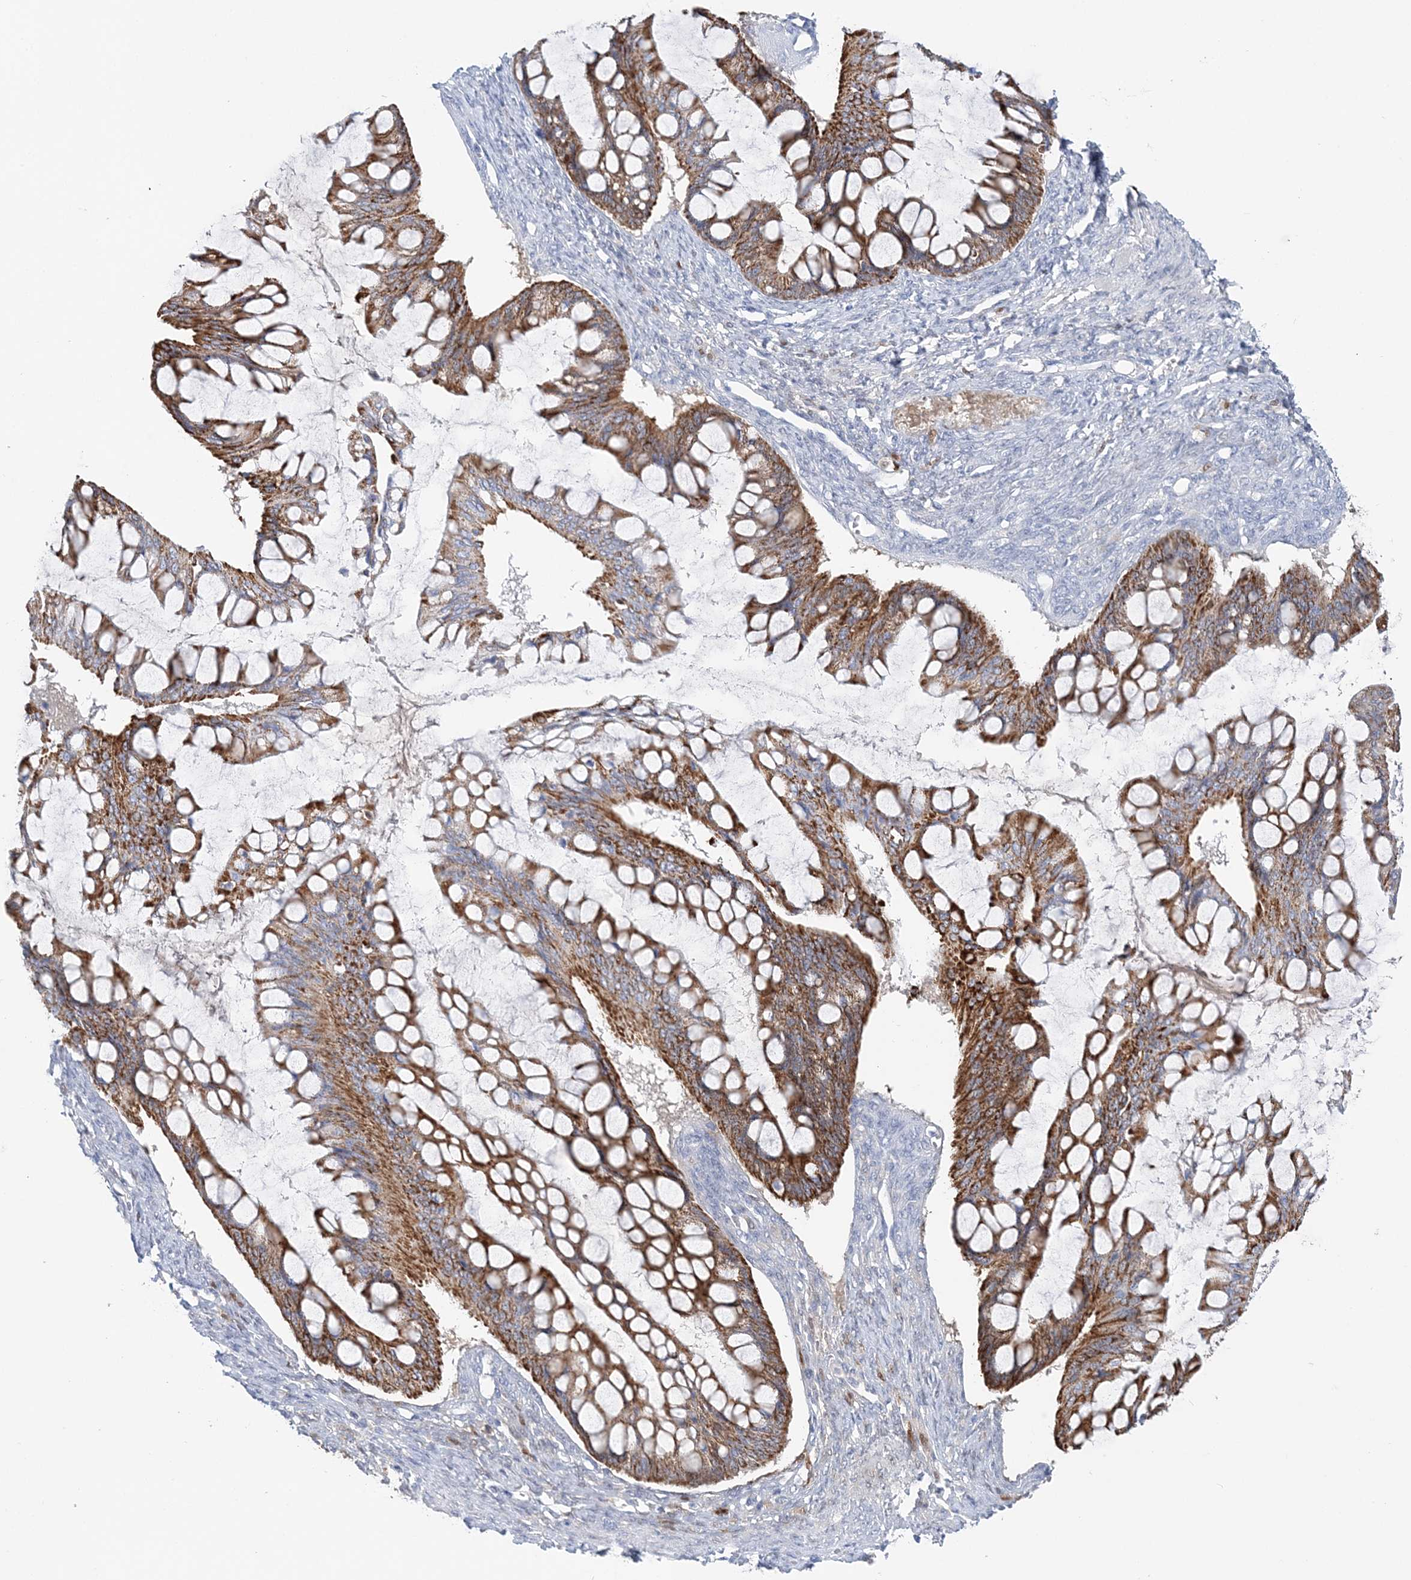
{"staining": {"intensity": "moderate", "quantity": ">75%", "location": "cytoplasmic/membranous"}, "tissue": "ovarian cancer", "cell_type": "Tumor cells", "image_type": "cancer", "snomed": [{"axis": "morphology", "description": "Cystadenocarcinoma, mucinous, NOS"}, {"axis": "topography", "description": "Ovary"}], "caption": "High-power microscopy captured an IHC photomicrograph of mucinous cystadenocarcinoma (ovarian), revealing moderate cytoplasmic/membranous expression in approximately >75% of tumor cells.", "gene": "HMGCS1", "patient": {"sex": "female", "age": 73}}